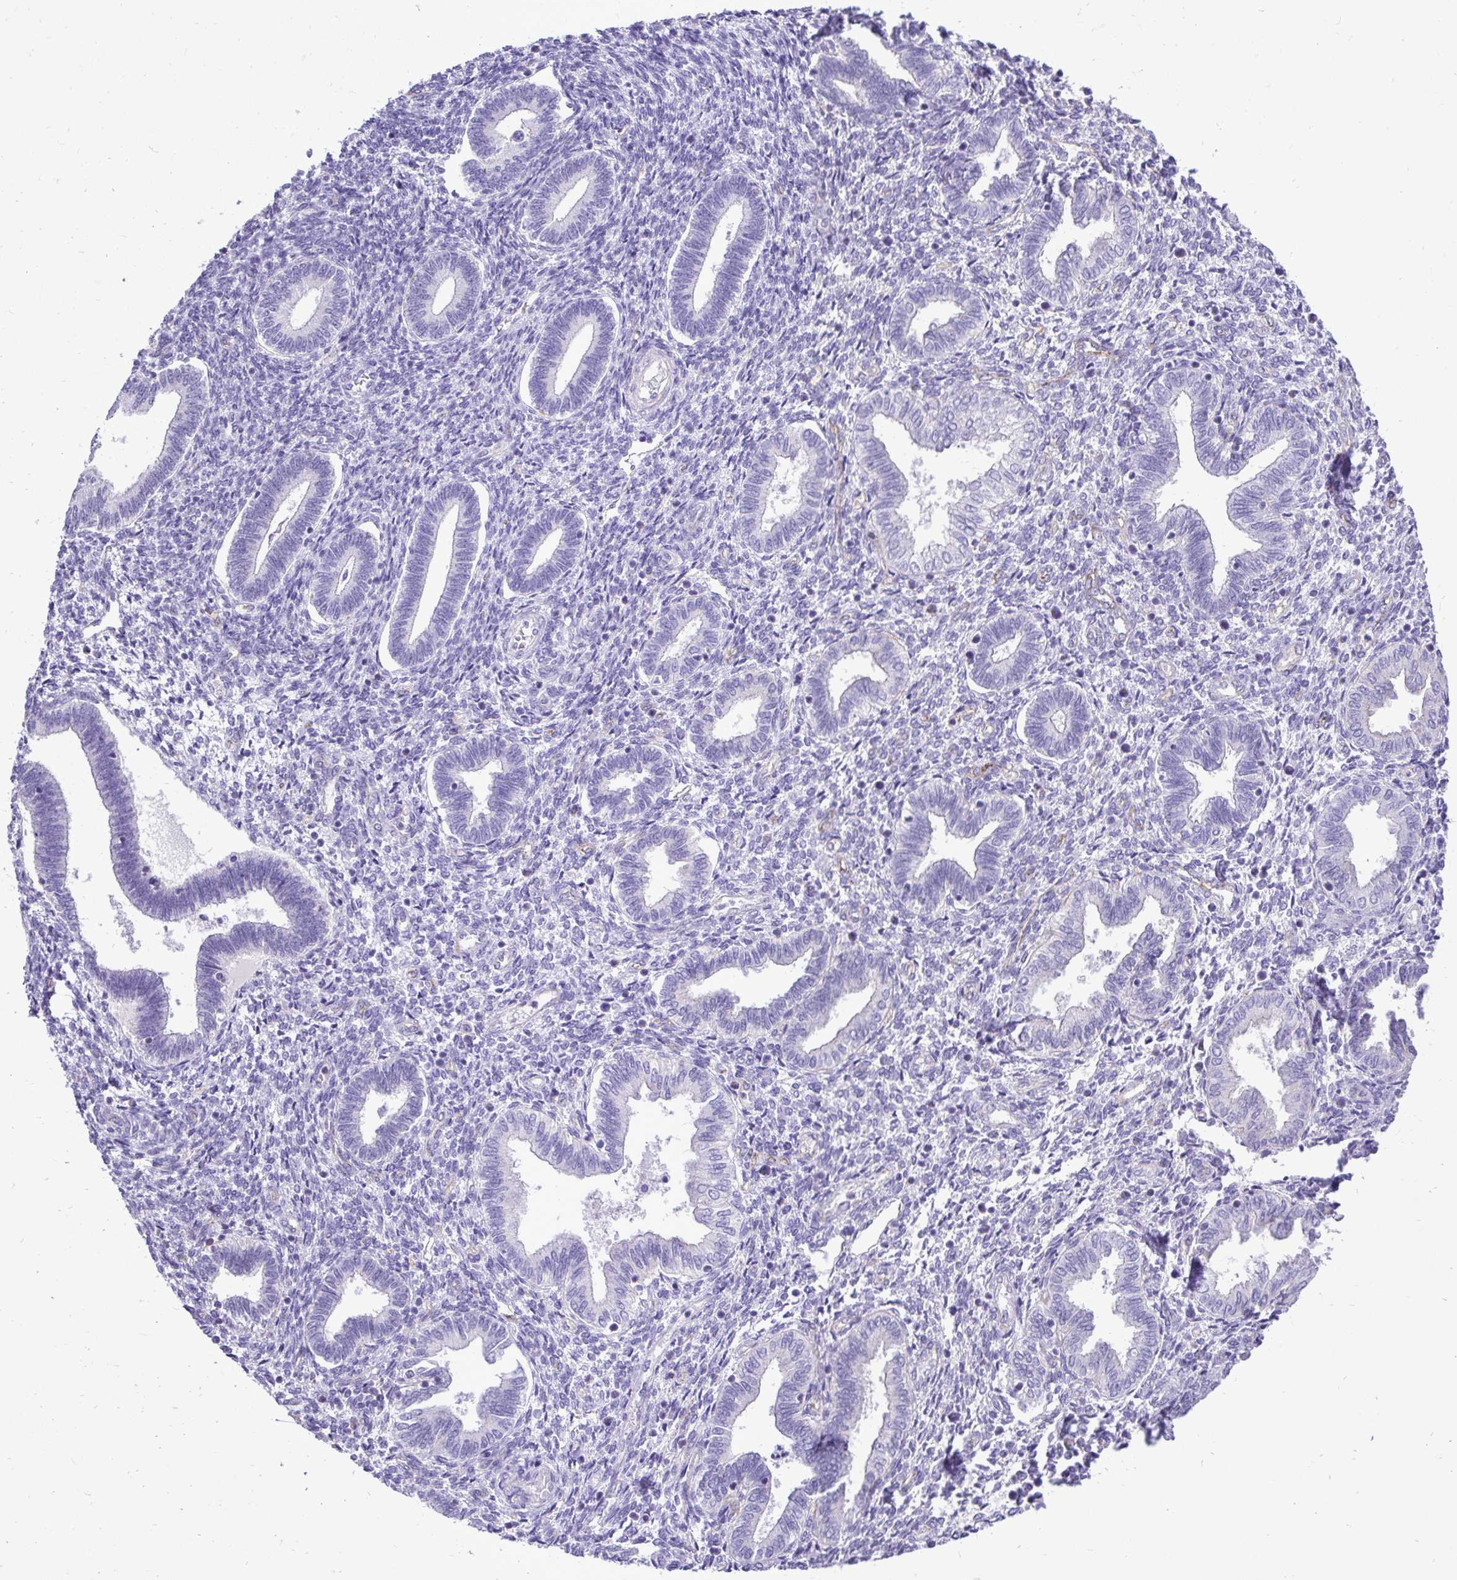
{"staining": {"intensity": "negative", "quantity": "none", "location": "none"}, "tissue": "endometrium", "cell_type": "Cells in endometrial stroma", "image_type": "normal", "snomed": [{"axis": "morphology", "description": "Normal tissue, NOS"}, {"axis": "topography", "description": "Endometrium"}], "caption": "Immunohistochemical staining of unremarkable endometrium exhibits no significant staining in cells in endometrial stroma.", "gene": "PELI3", "patient": {"sex": "female", "age": 42}}